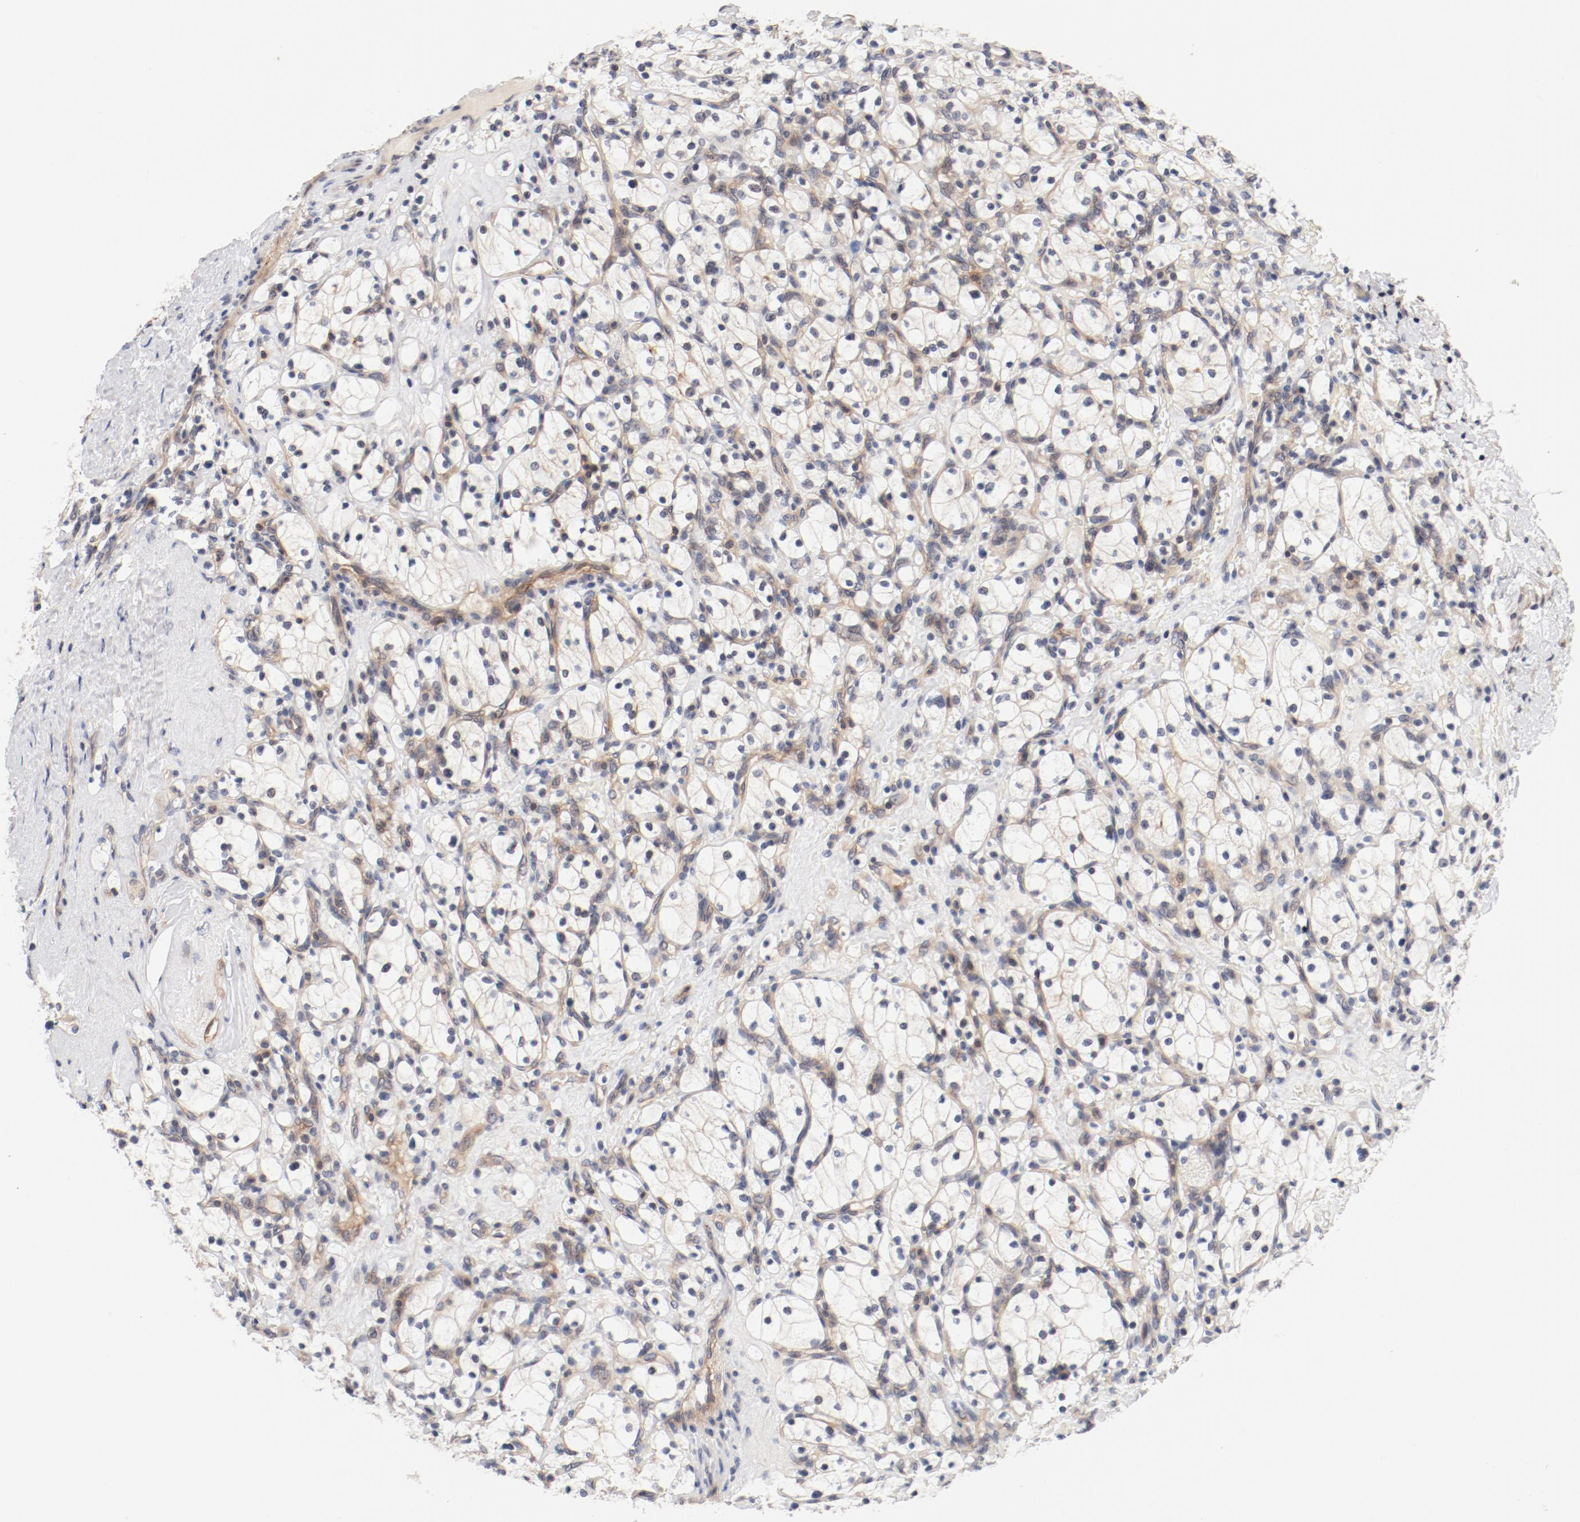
{"staining": {"intensity": "moderate", "quantity": "<25%", "location": "cytoplasmic/membranous"}, "tissue": "renal cancer", "cell_type": "Tumor cells", "image_type": "cancer", "snomed": [{"axis": "morphology", "description": "Adenocarcinoma, NOS"}, {"axis": "topography", "description": "Kidney"}], "caption": "This micrograph exhibits immunohistochemistry (IHC) staining of adenocarcinoma (renal), with low moderate cytoplasmic/membranous expression in approximately <25% of tumor cells.", "gene": "ZNF267", "patient": {"sex": "female", "age": 83}}